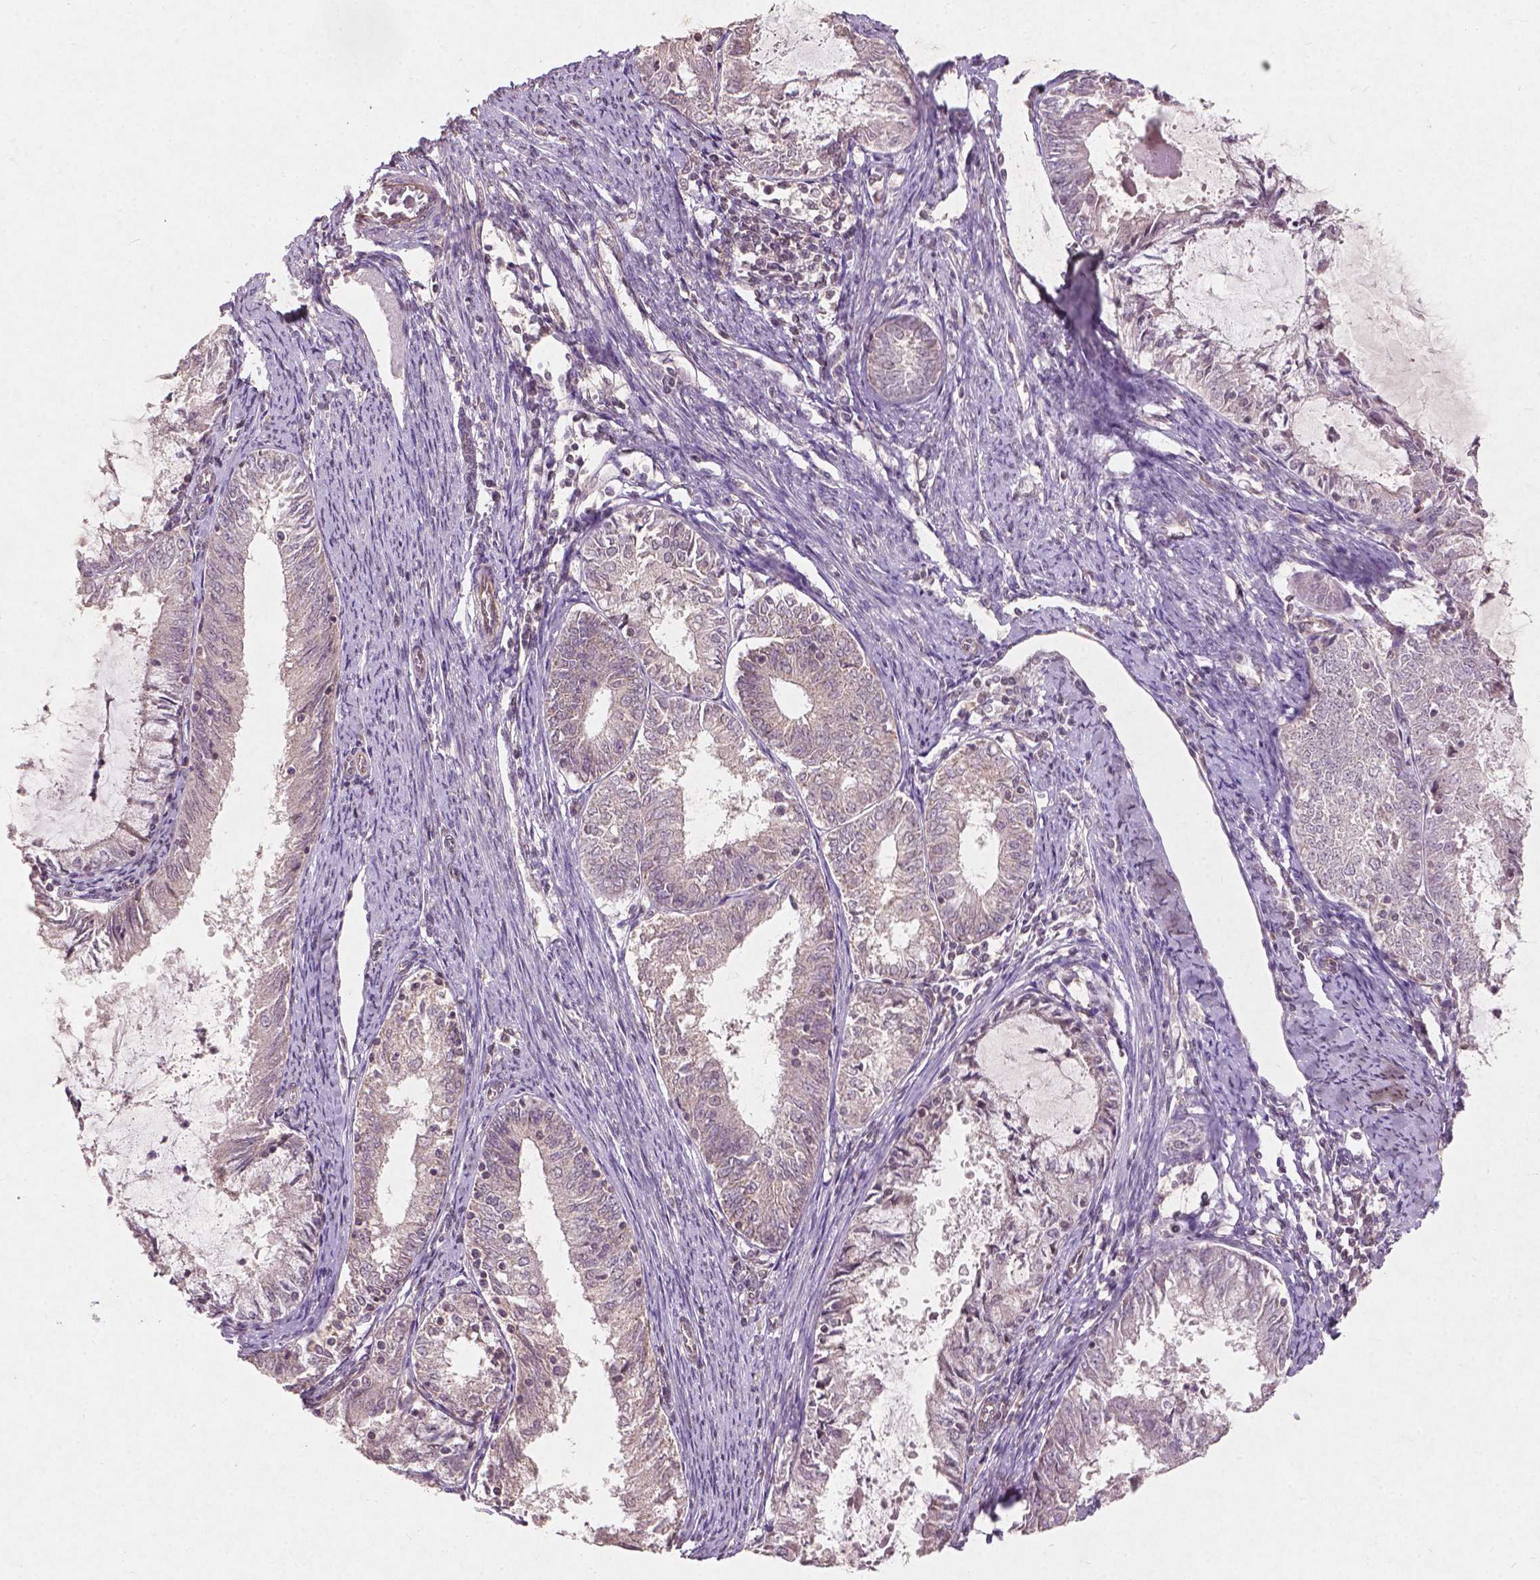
{"staining": {"intensity": "negative", "quantity": "none", "location": "none"}, "tissue": "endometrial cancer", "cell_type": "Tumor cells", "image_type": "cancer", "snomed": [{"axis": "morphology", "description": "Adenocarcinoma, NOS"}, {"axis": "topography", "description": "Endometrium"}], "caption": "DAB immunohistochemical staining of human adenocarcinoma (endometrial) demonstrates no significant staining in tumor cells. (Brightfield microscopy of DAB (3,3'-diaminobenzidine) IHC at high magnification).", "gene": "SMAD2", "patient": {"sex": "female", "age": 57}}